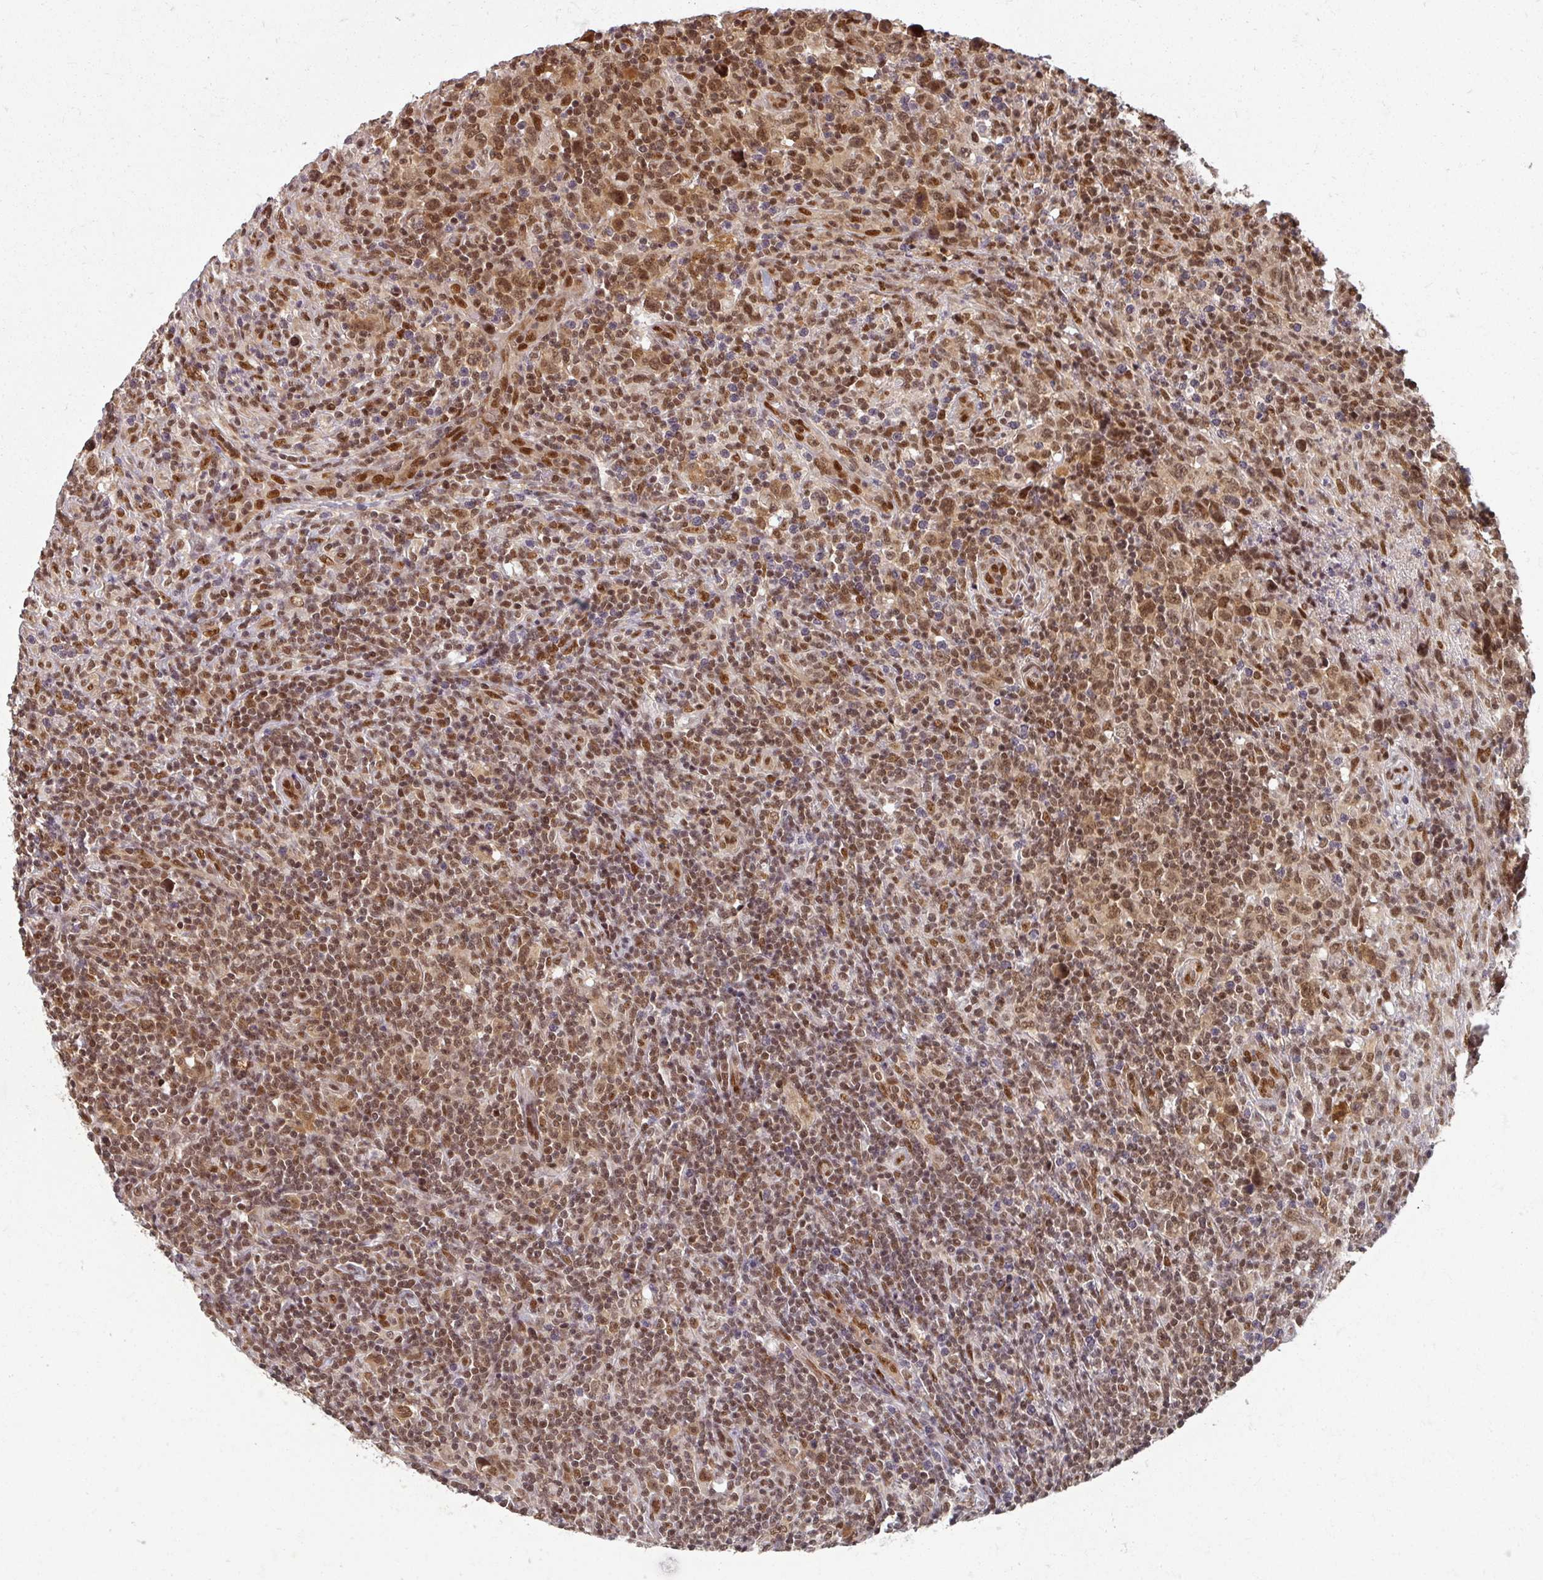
{"staining": {"intensity": "moderate", "quantity": ">75%", "location": "cytoplasmic/membranous,nuclear"}, "tissue": "lymphoma", "cell_type": "Tumor cells", "image_type": "cancer", "snomed": [{"axis": "morphology", "description": "Hodgkin's disease, NOS"}, {"axis": "topography", "description": "Lymph node"}], "caption": "Moderate cytoplasmic/membranous and nuclear staining is appreciated in approximately >75% of tumor cells in Hodgkin's disease. (brown staining indicates protein expression, while blue staining denotes nuclei).", "gene": "SIK3", "patient": {"sex": "female", "age": 18}}